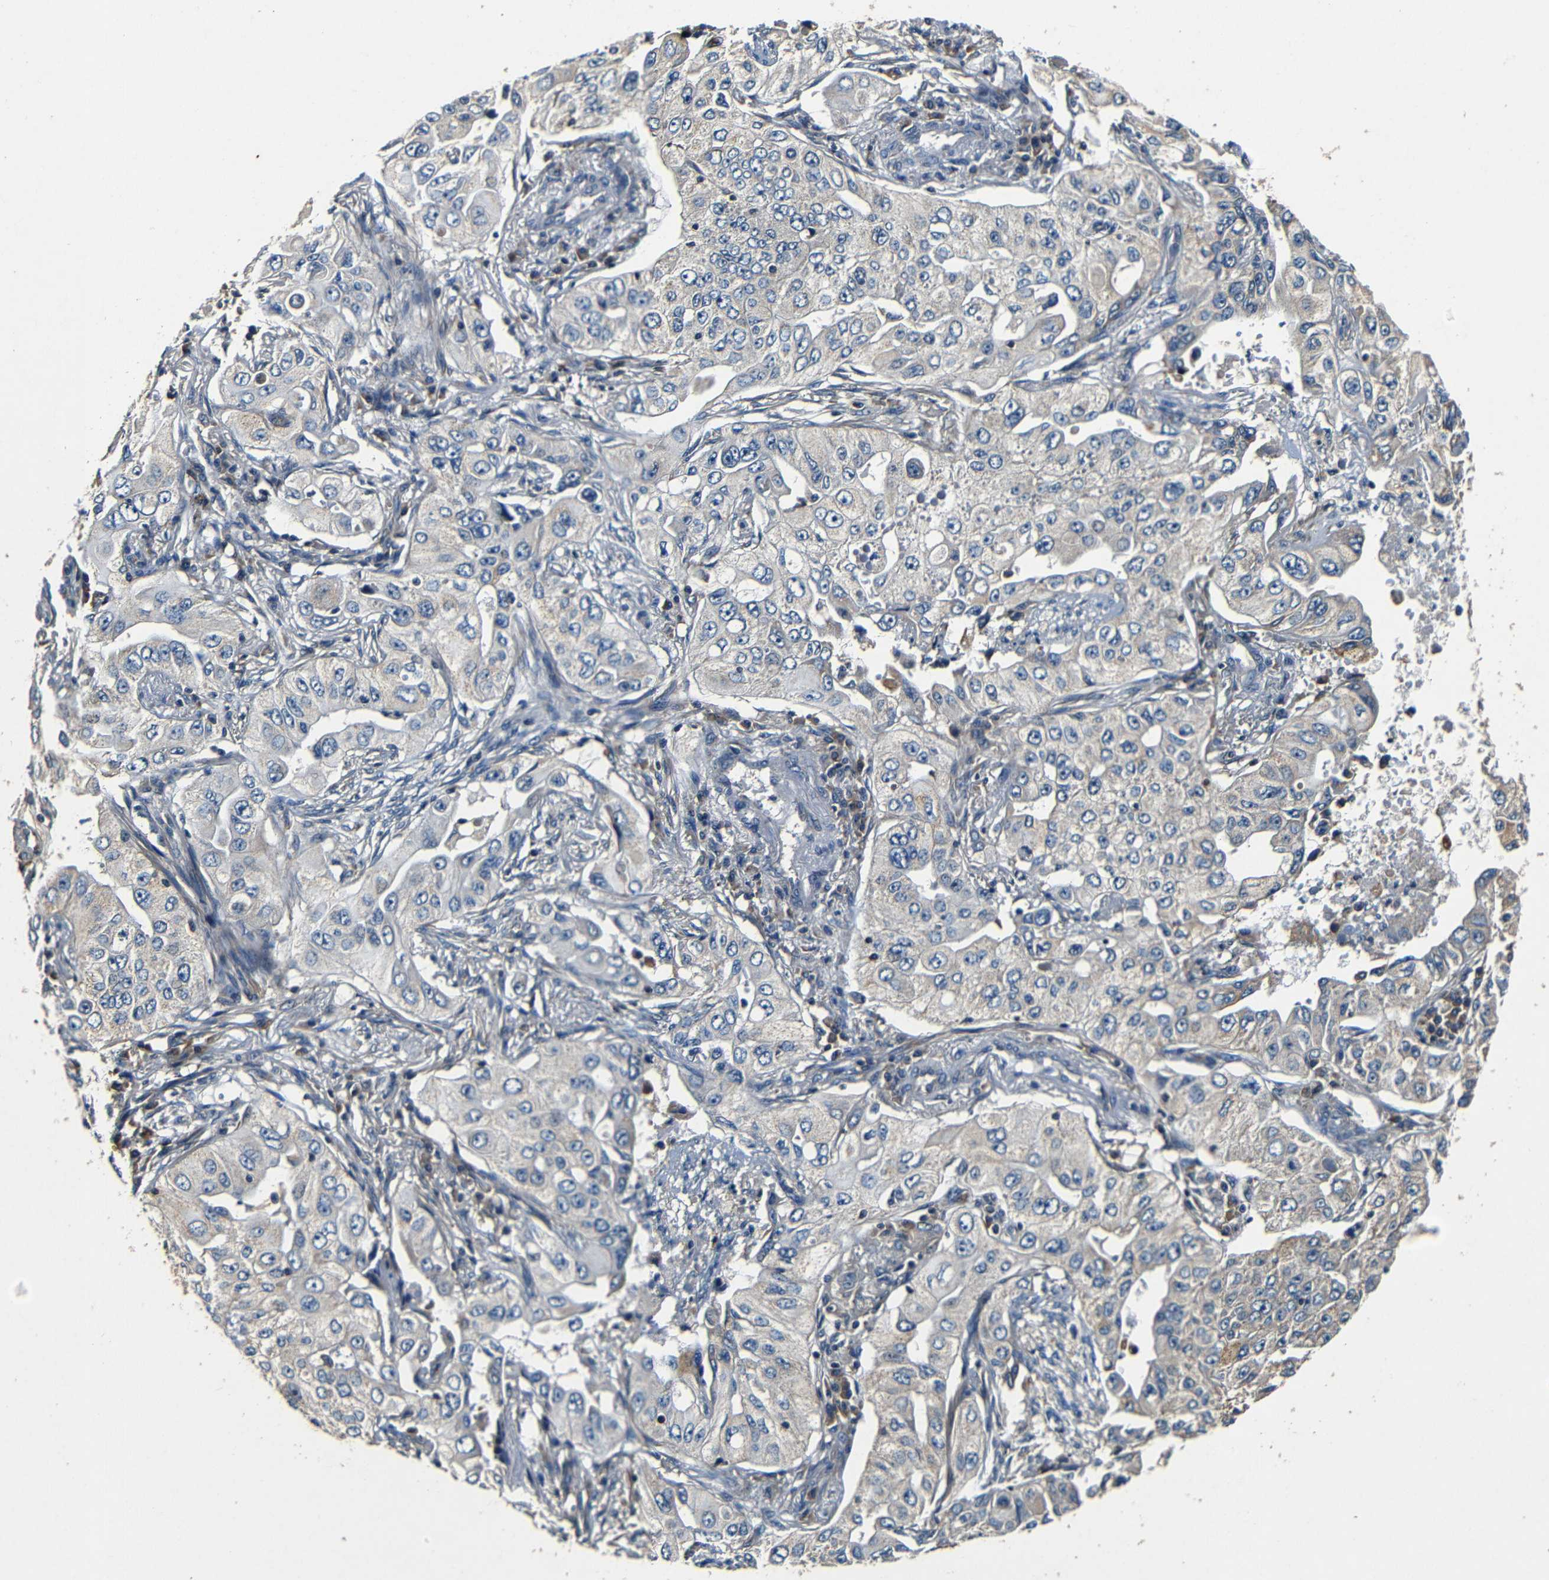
{"staining": {"intensity": "weak", "quantity": "25%-75%", "location": "cytoplasmic/membranous"}, "tissue": "lung cancer", "cell_type": "Tumor cells", "image_type": "cancer", "snomed": [{"axis": "morphology", "description": "Adenocarcinoma, NOS"}, {"axis": "topography", "description": "Lung"}], "caption": "Weak cytoplasmic/membranous protein positivity is identified in approximately 25%-75% of tumor cells in lung adenocarcinoma.", "gene": "MTX1", "patient": {"sex": "male", "age": 84}}